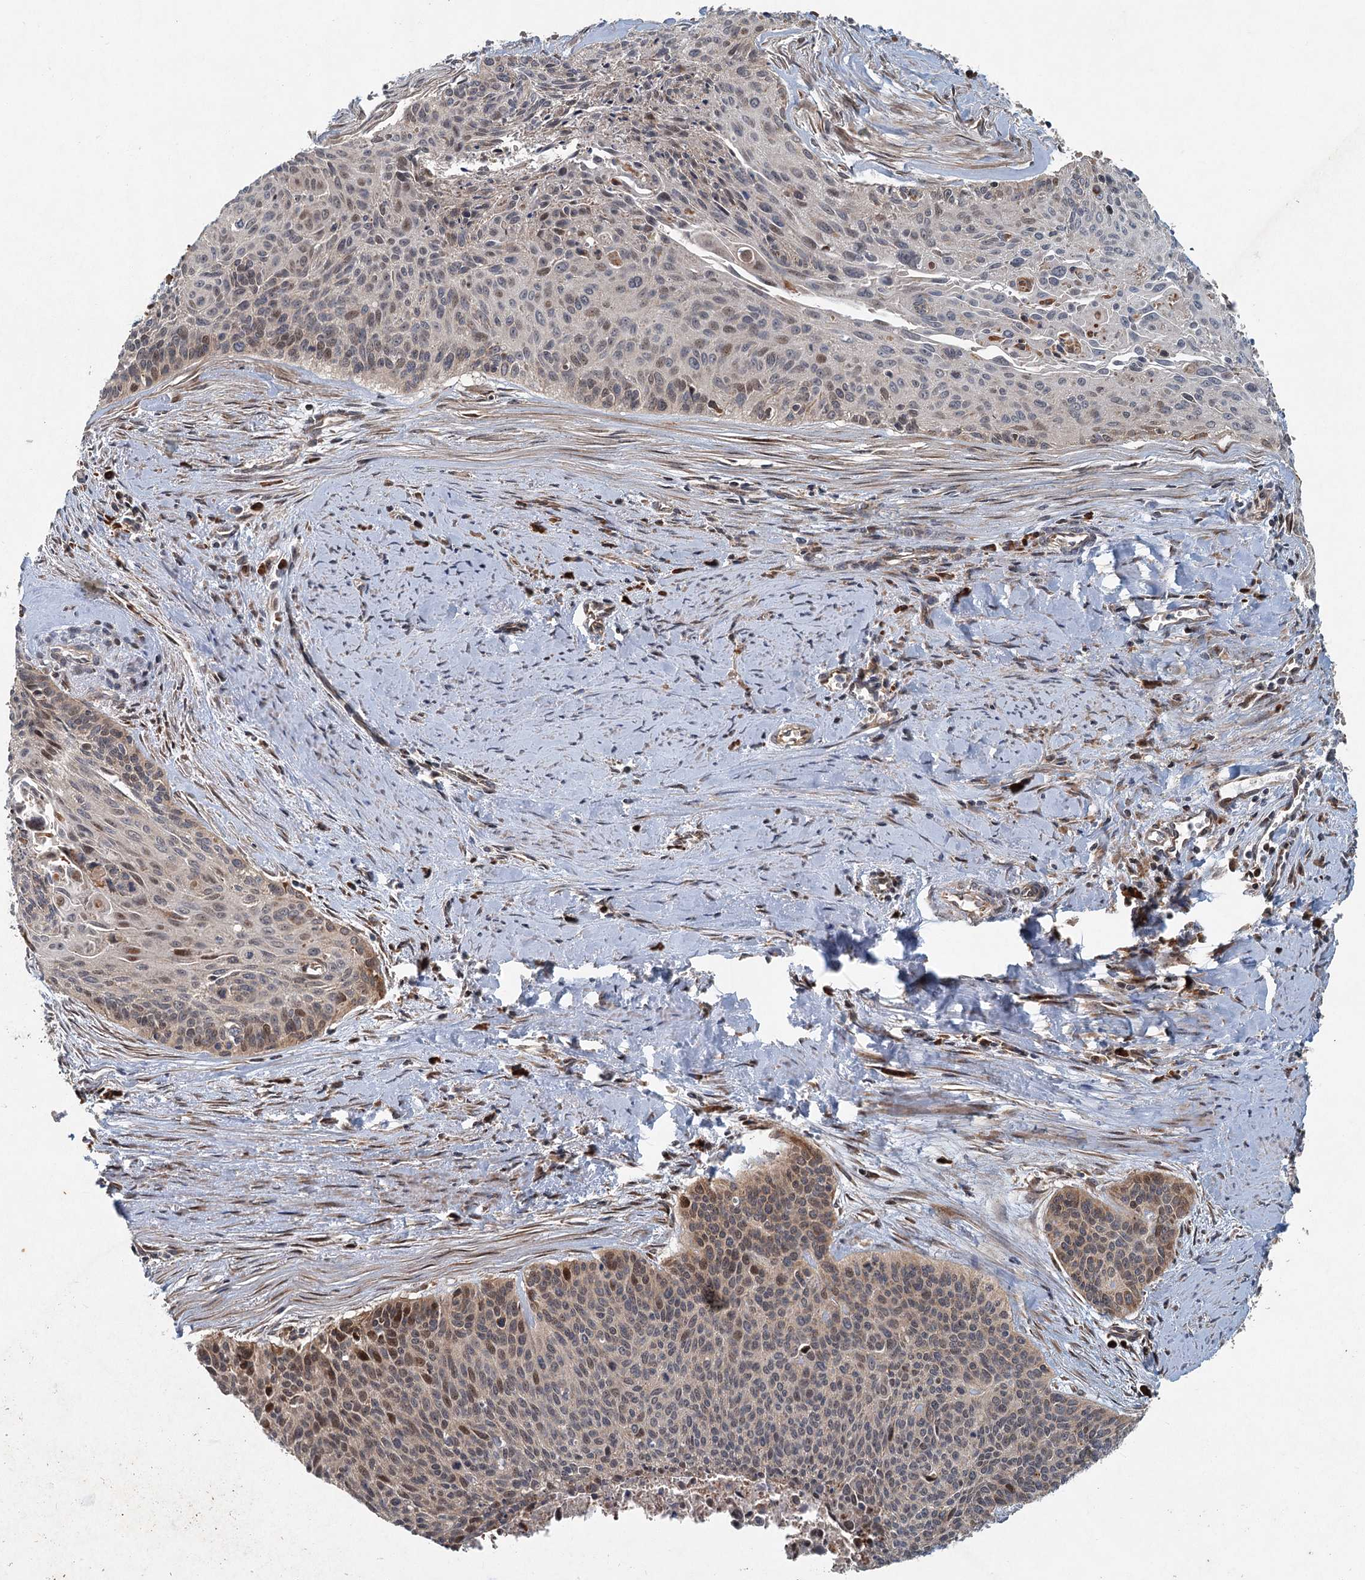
{"staining": {"intensity": "moderate", "quantity": "25%-75%", "location": "nuclear"}, "tissue": "cervical cancer", "cell_type": "Tumor cells", "image_type": "cancer", "snomed": [{"axis": "morphology", "description": "Squamous cell carcinoma, NOS"}, {"axis": "topography", "description": "Cervix"}], "caption": "Cervical cancer tissue shows moderate nuclear staining in about 25%-75% of tumor cells, visualized by immunohistochemistry.", "gene": "SRPX2", "patient": {"sex": "female", "age": 55}}